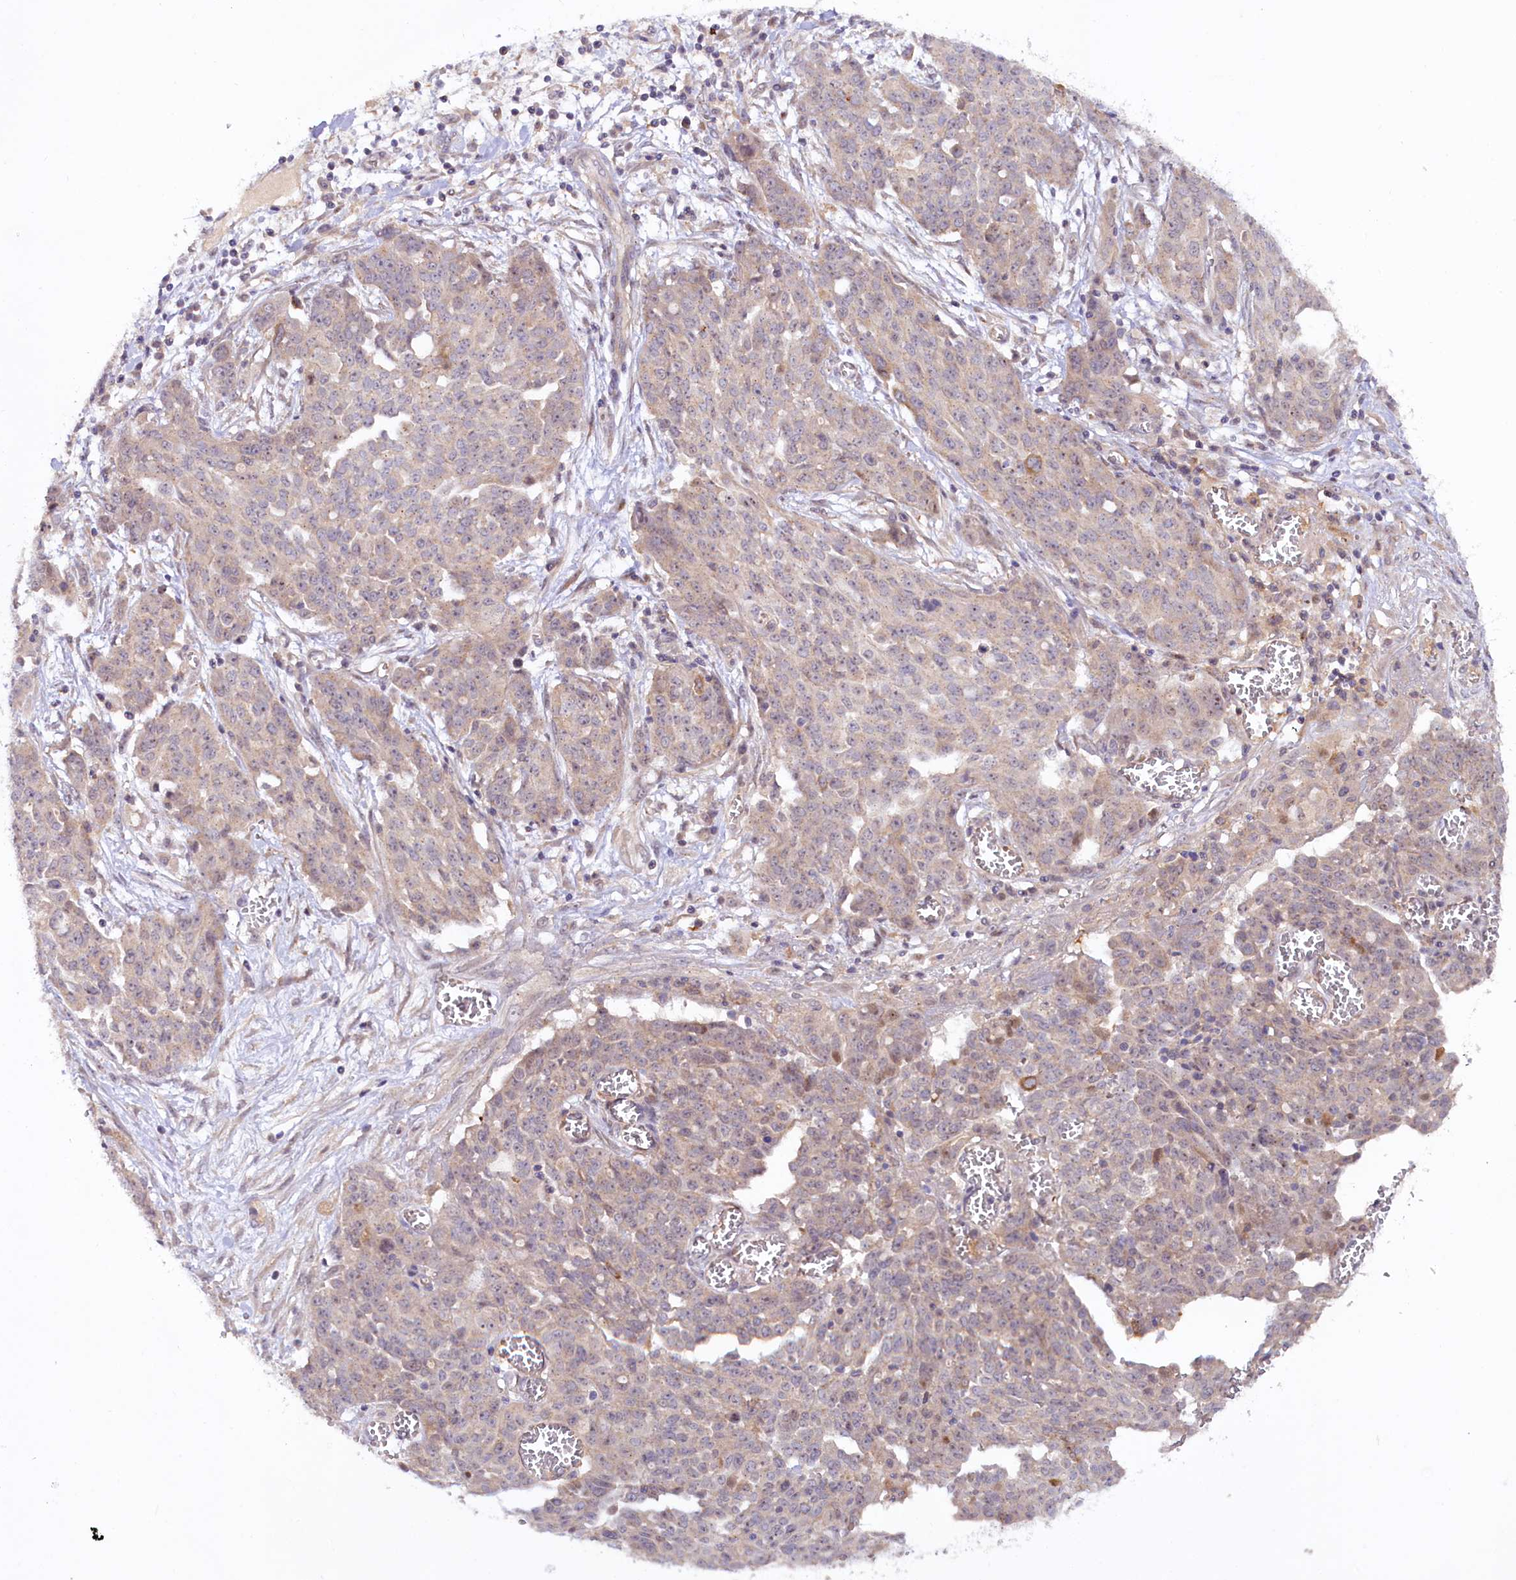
{"staining": {"intensity": "weak", "quantity": "25%-75%", "location": "cytoplasmic/membranous"}, "tissue": "ovarian cancer", "cell_type": "Tumor cells", "image_type": "cancer", "snomed": [{"axis": "morphology", "description": "Cystadenocarcinoma, serous, NOS"}, {"axis": "topography", "description": "Soft tissue"}, {"axis": "topography", "description": "Ovary"}], "caption": "Immunohistochemistry (IHC) staining of ovarian serous cystadenocarcinoma, which shows low levels of weak cytoplasmic/membranous expression in approximately 25%-75% of tumor cells indicating weak cytoplasmic/membranous protein positivity. The staining was performed using DAB (brown) for protein detection and nuclei were counterstained in hematoxylin (blue).", "gene": "NEDD1", "patient": {"sex": "female", "age": 57}}